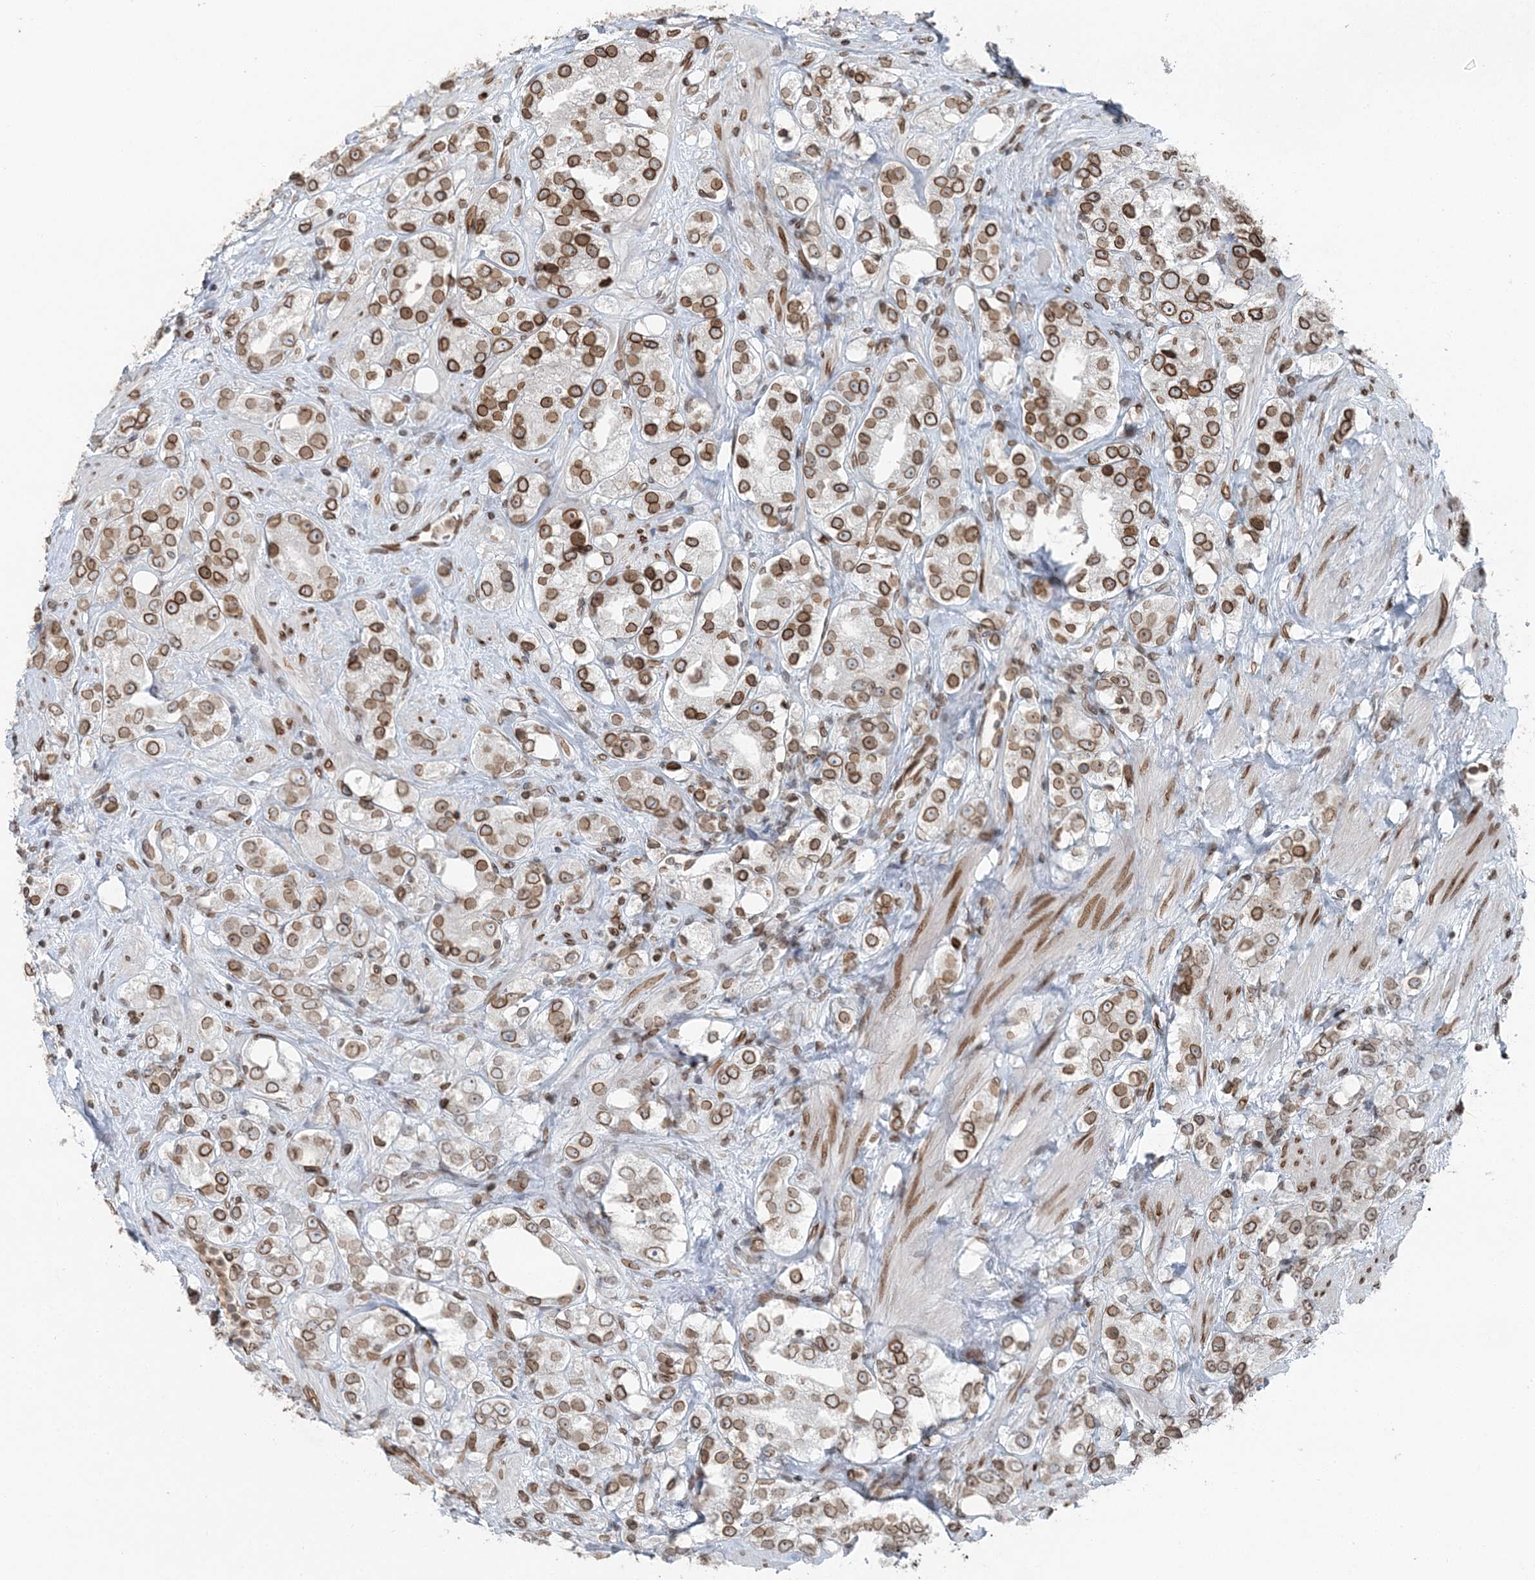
{"staining": {"intensity": "moderate", "quantity": ">75%", "location": "cytoplasmic/membranous,nuclear"}, "tissue": "prostate cancer", "cell_type": "Tumor cells", "image_type": "cancer", "snomed": [{"axis": "morphology", "description": "Adenocarcinoma, NOS"}, {"axis": "topography", "description": "Prostate"}], "caption": "High-power microscopy captured an IHC micrograph of prostate adenocarcinoma, revealing moderate cytoplasmic/membranous and nuclear expression in approximately >75% of tumor cells. (IHC, brightfield microscopy, high magnification).", "gene": "GJD4", "patient": {"sex": "male", "age": 79}}